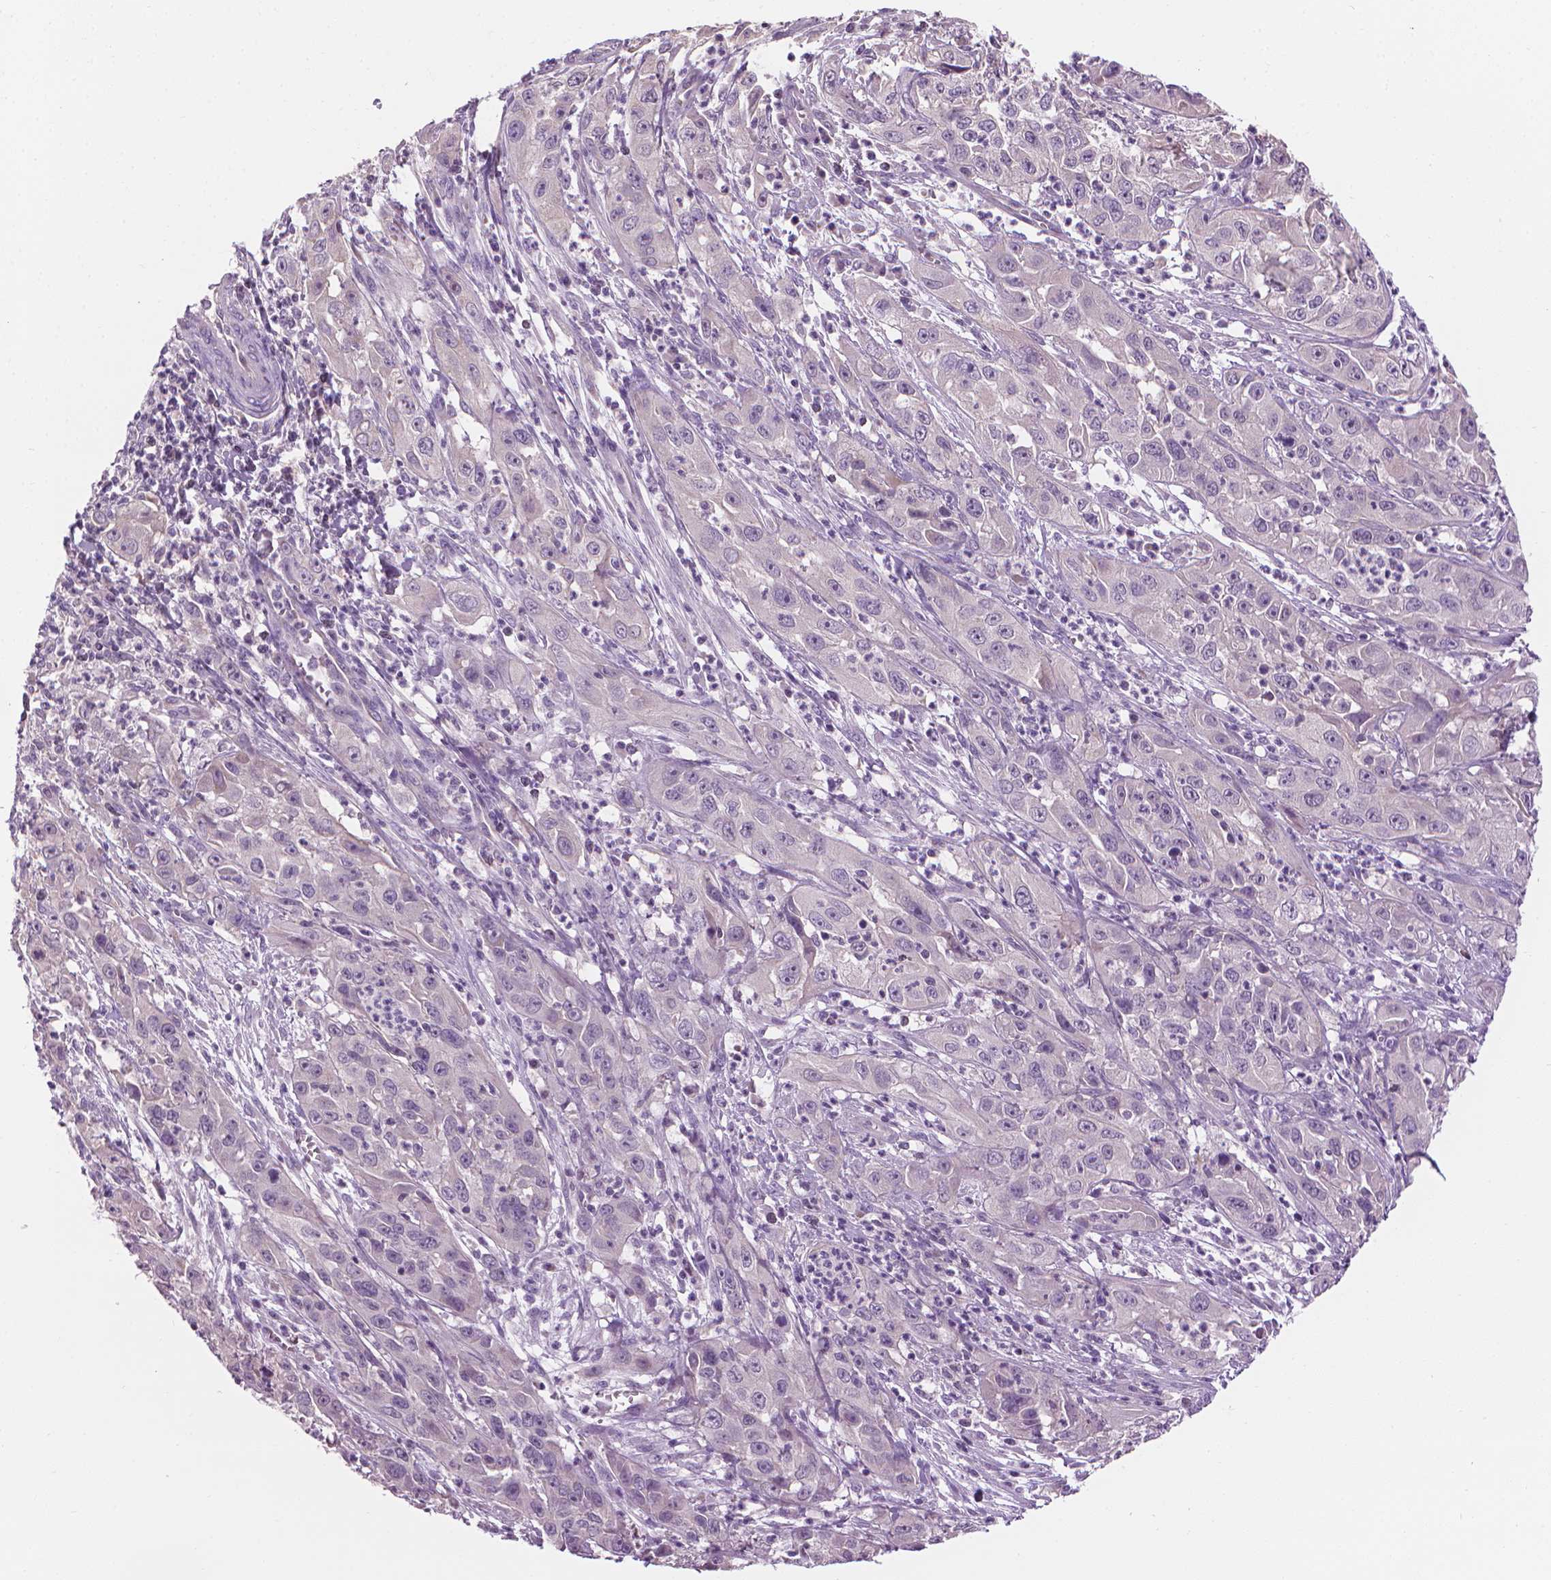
{"staining": {"intensity": "negative", "quantity": "none", "location": "none"}, "tissue": "cervical cancer", "cell_type": "Tumor cells", "image_type": "cancer", "snomed": [{"axis": "morphology", "description": "Squamous cell carcinoma, NOS"}, {"axis": "topography", "description": "Cervix"}], "caption": "Cervical cancer stained for a protein using IHC shows no positivity tumor cells.", "gene": "CFAP126", "patient": {"sex": "female", "age": 32}}